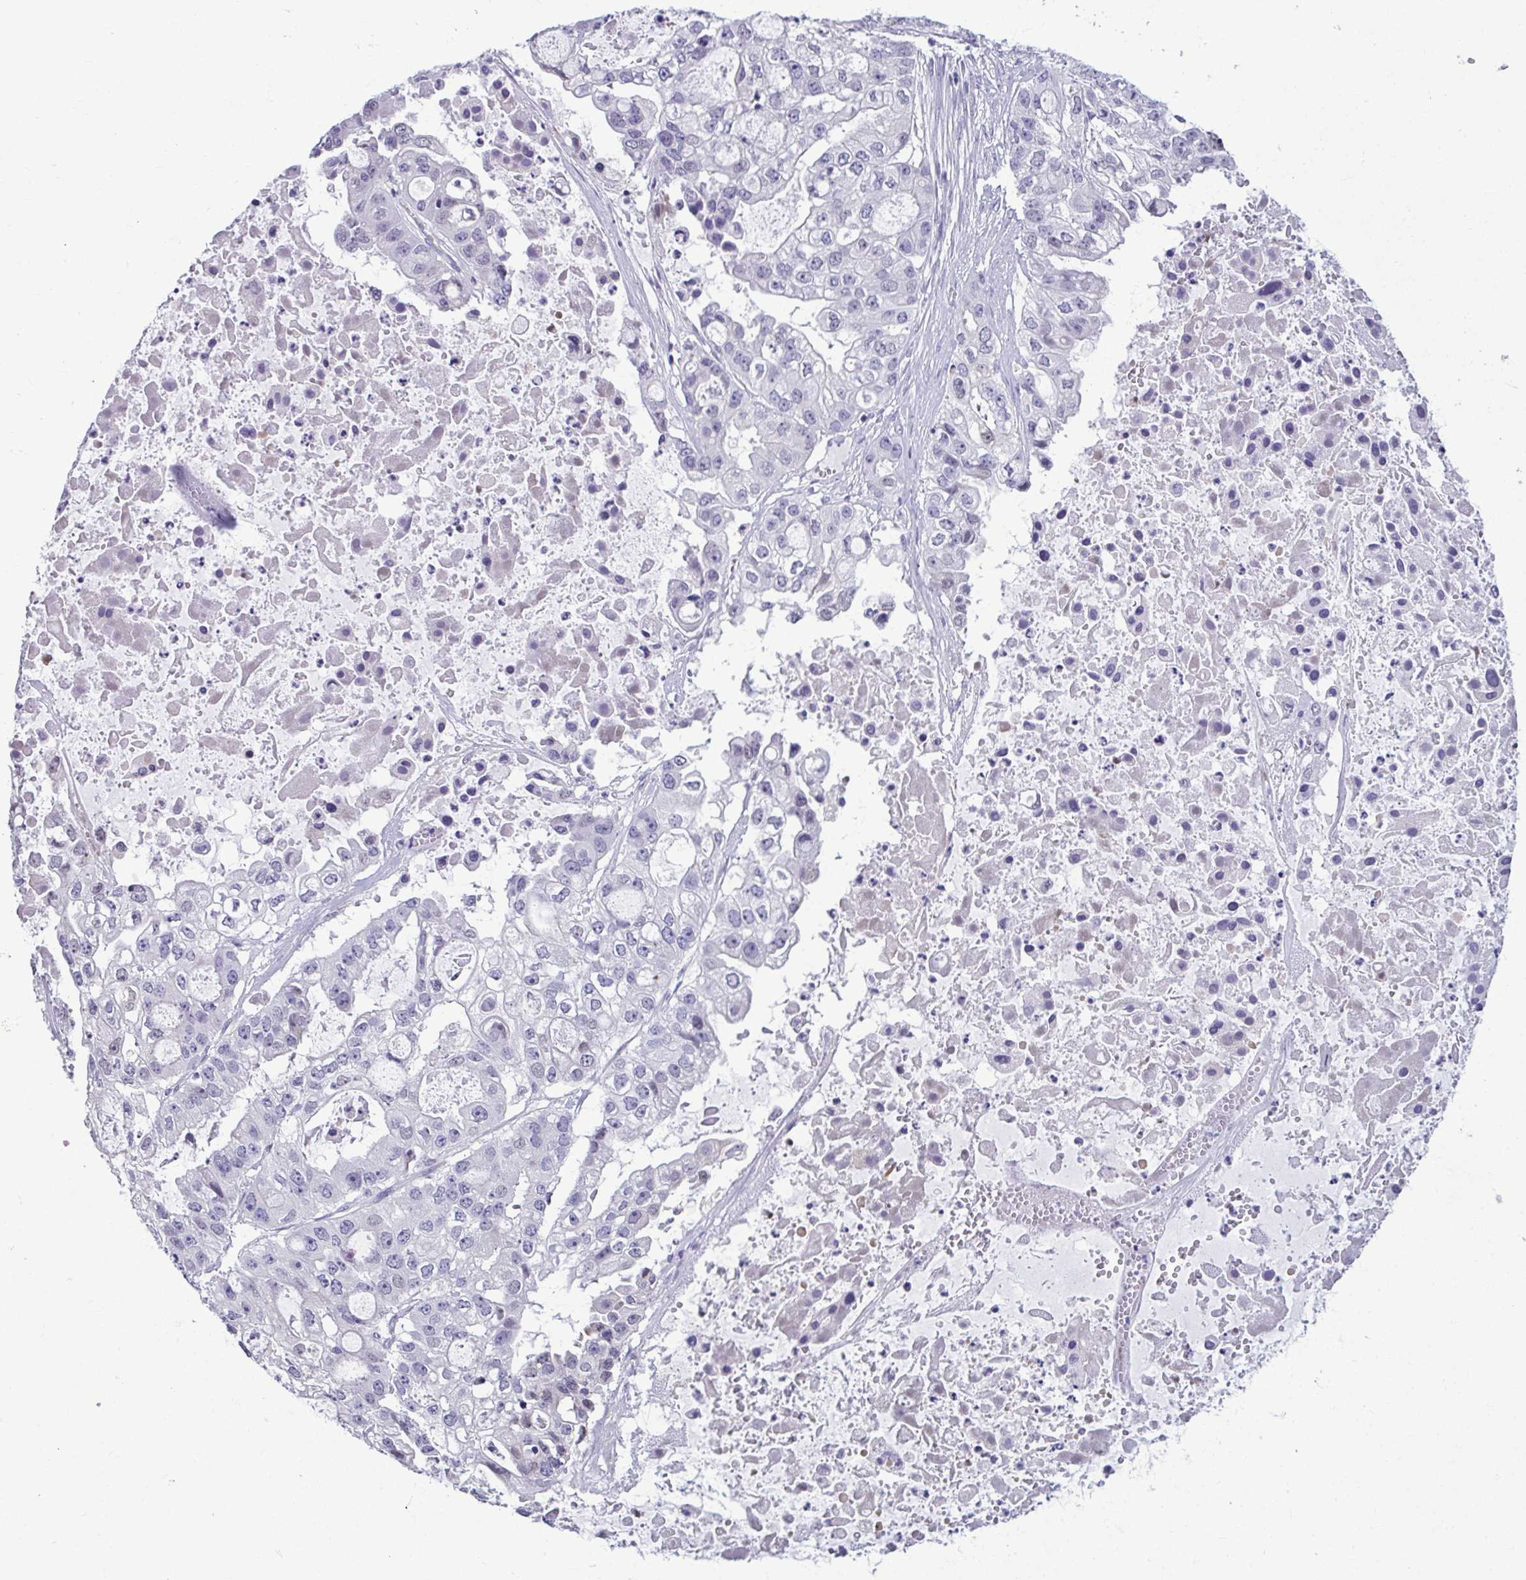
{"staining": {"intensity": "negative", "quantity": "none", "location": "none"}, "tissue": "ovarian cancer", "cell_type": "Tumor cells", "image_type": "cancer", "snomed": [{"axis": "morphology", "description": "Cystadenocarcinoma, serous, NOS"}, {"axis": "topography", "description": "Ovary"}], "caption": "High power microscopy histopathology image of an immunohistochemistry micrograph of ovarian serous cystadenocarcinoma, revealing no significant staining in tumor cells.", "gene": "SERPINI1", "patient": {"sex": "female", "age": 56}}